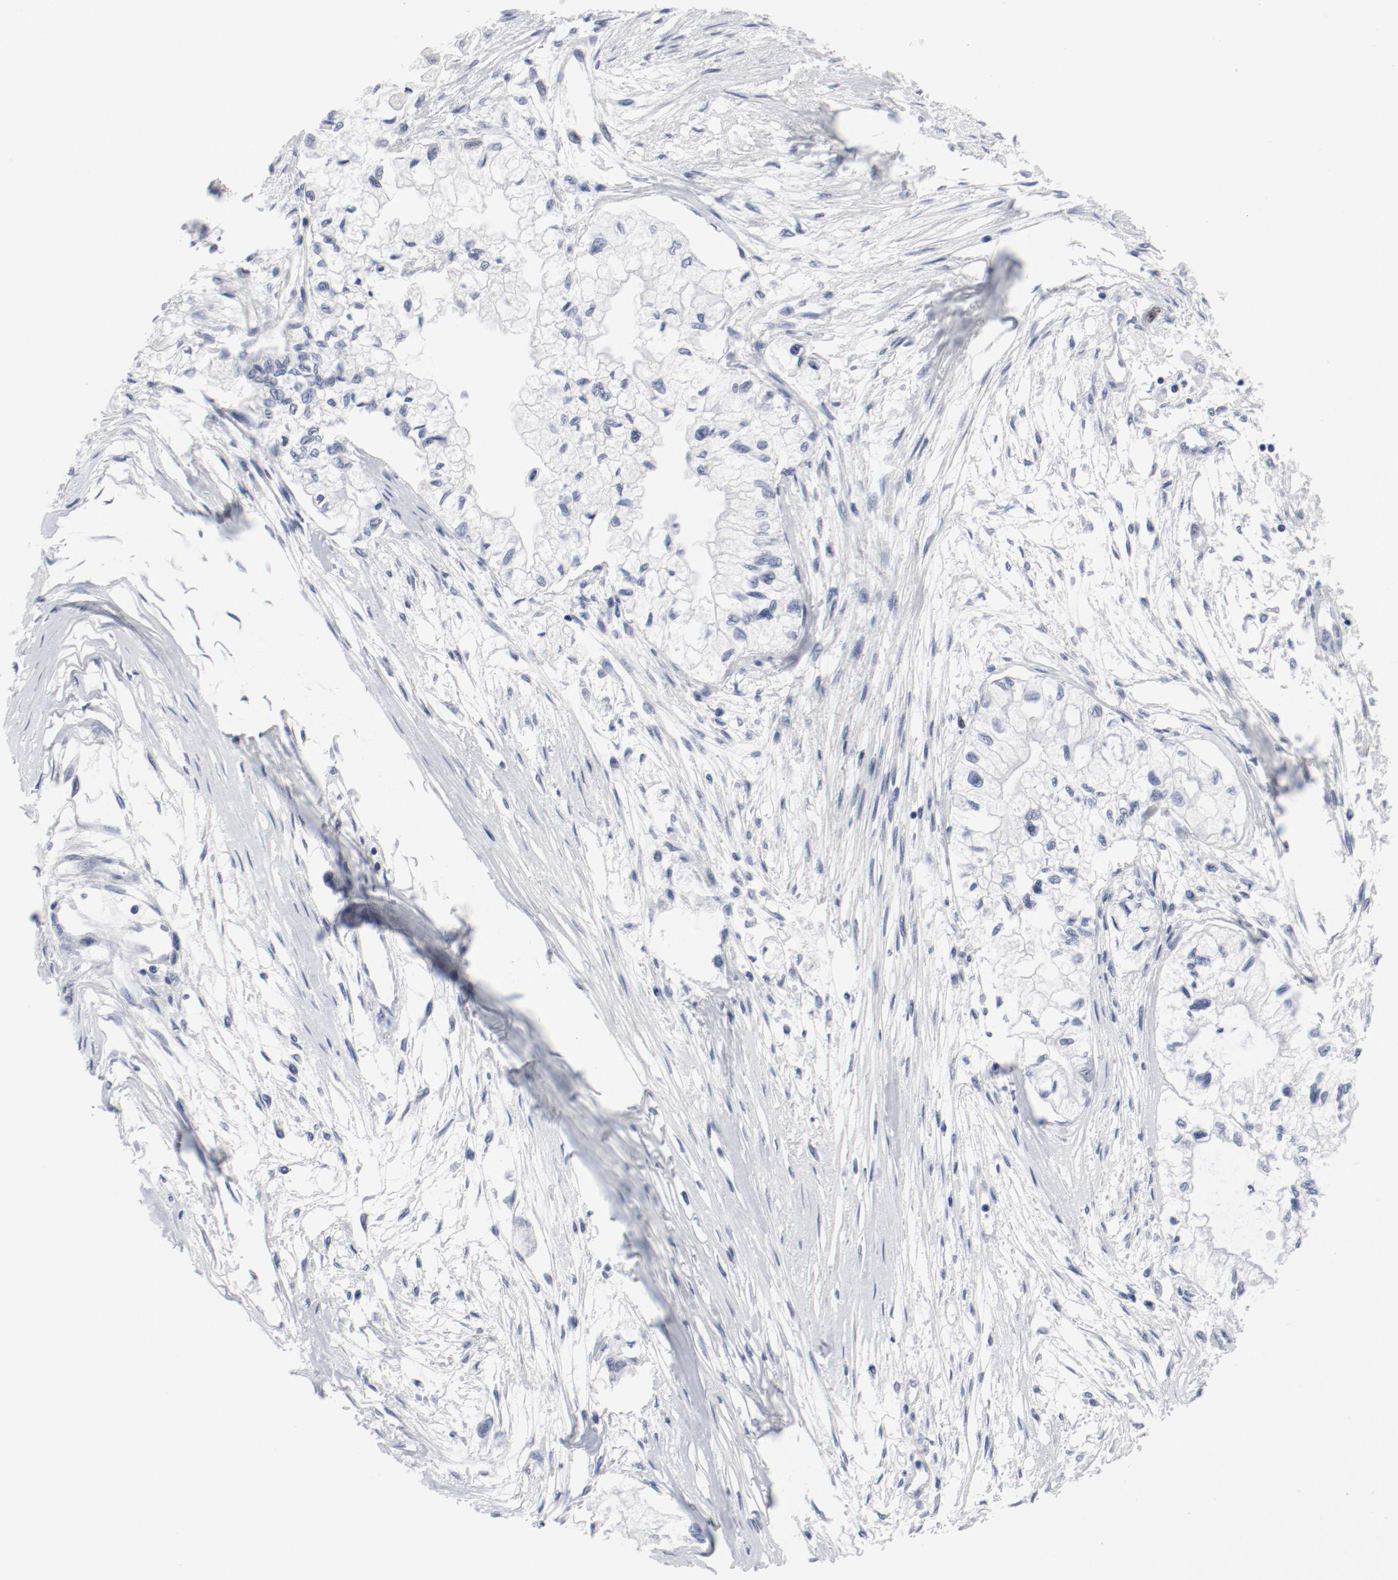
{"staining": {"intensity": "weak", "quantity": "<25%", "location": "nuclear"}, "tissue": "pancreatic cancer", "cell_type": "Tumor cells", "image_type": "cancer", "snomed": [{"axis": "morphology", "description": "Adenocarcinoma, NOS"}, {"axis": "topography", "description": "Pancreas"}], "caption": "Pancreatic cancer (adenocarcinoma) stained for a protein using immunohistochemistry (IHC) reveals no expression tumor cells.", "gene": "POLD1", "patient": {"sex": "male", "age": 79}}